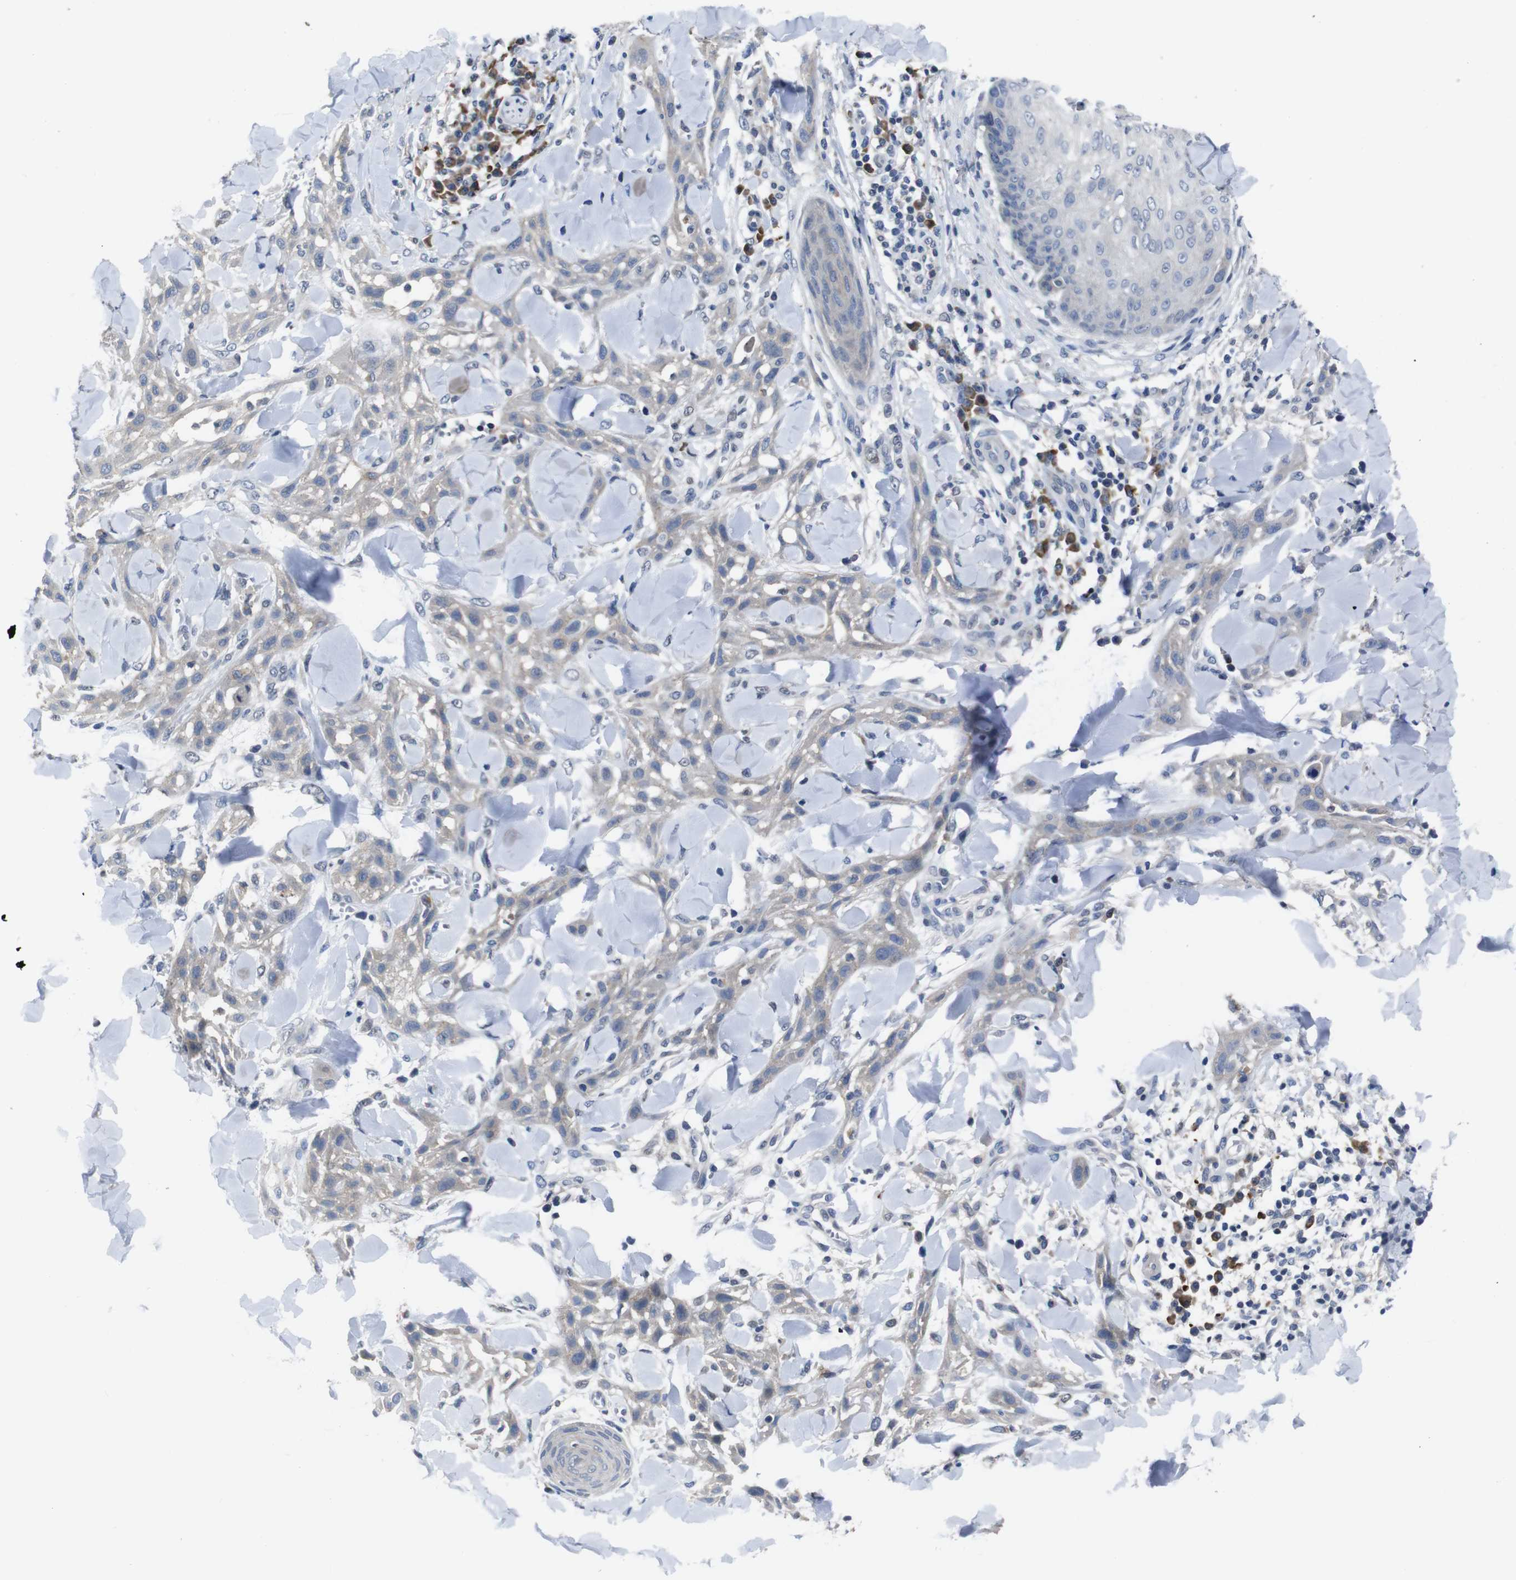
{"staining": {"intensity": "weak", "quantity": "25%-75%", "location": "cytoplasmic/membranous"}, "tissue": "skin cancer", "cell_type": "Tumor cells", "image_type": "cancer", "snomed": [{"axis": "morphology", "description": "Squamous cell carcinoma, NOS"}, {"axis": "topography", "description": "Skin"}], "caption": "Human skin cancer (squamous cell carcinoma) stained for a protein (brown) demonstrates weak cytoplasmic/membranous positive positivity in about 25%-75% of tumor cells.", "gene": "SEMA4B", "patient": {"sex": "male", "age": 24}}